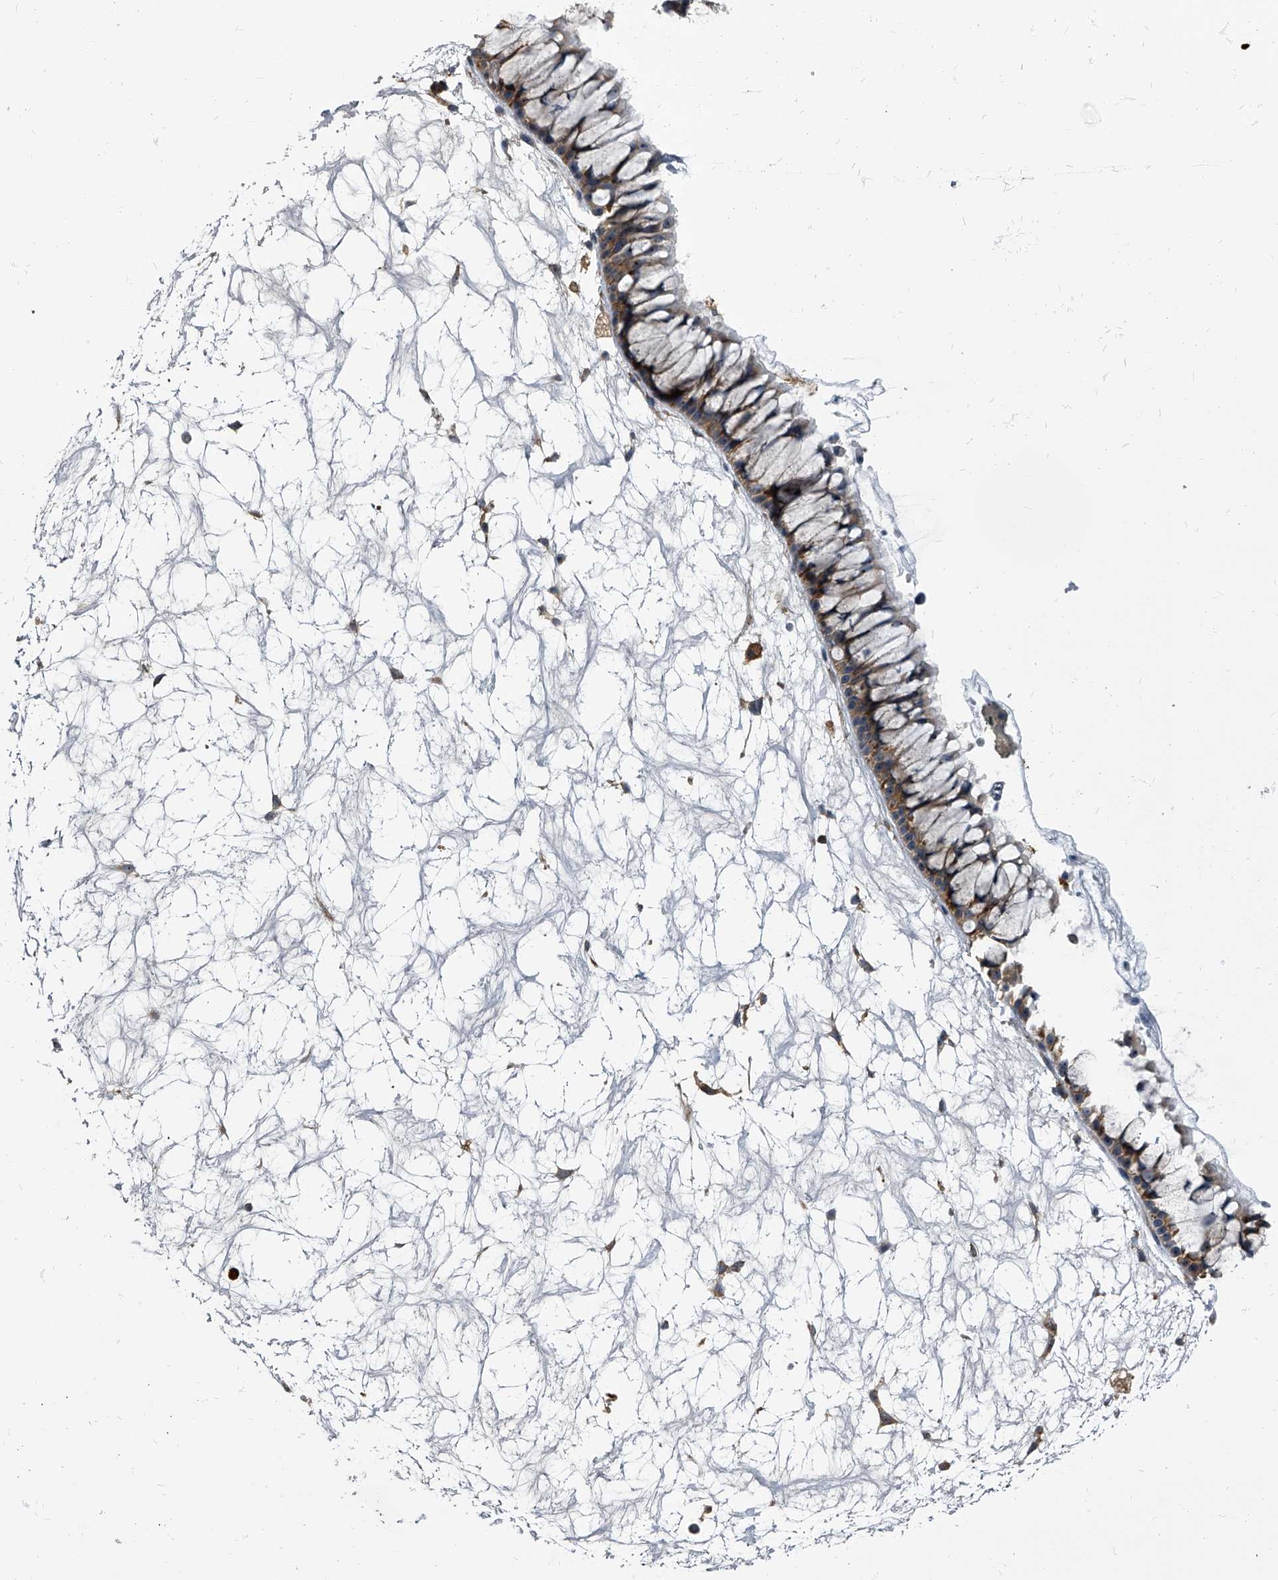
{"staining": {"intensity": "moderate", "quantity": ">75%", "location": "cytoplasmic/membranous"}, "tissue": "nasopharynx", "cell_type": "Respiratory epithelial cells", "image_type": "normal", "snomed": [{"axis": "morphology", "description": "Normal tissue, NOS"}, {"axis": "topography", "description": "Nasopharynx"}], "caption": "Nasopharynx was stained to show a protein in brown. There is medium levels of moderate cytoplasmic/membranous expression in about >75% of respiratory epithelial cells. (DAB (3,3'-diaminobenzidine) = brown stain, brightfield microscopy at high magnification).", "gene": "CDV3", "patient": {"sex": "male", "age": 64}}